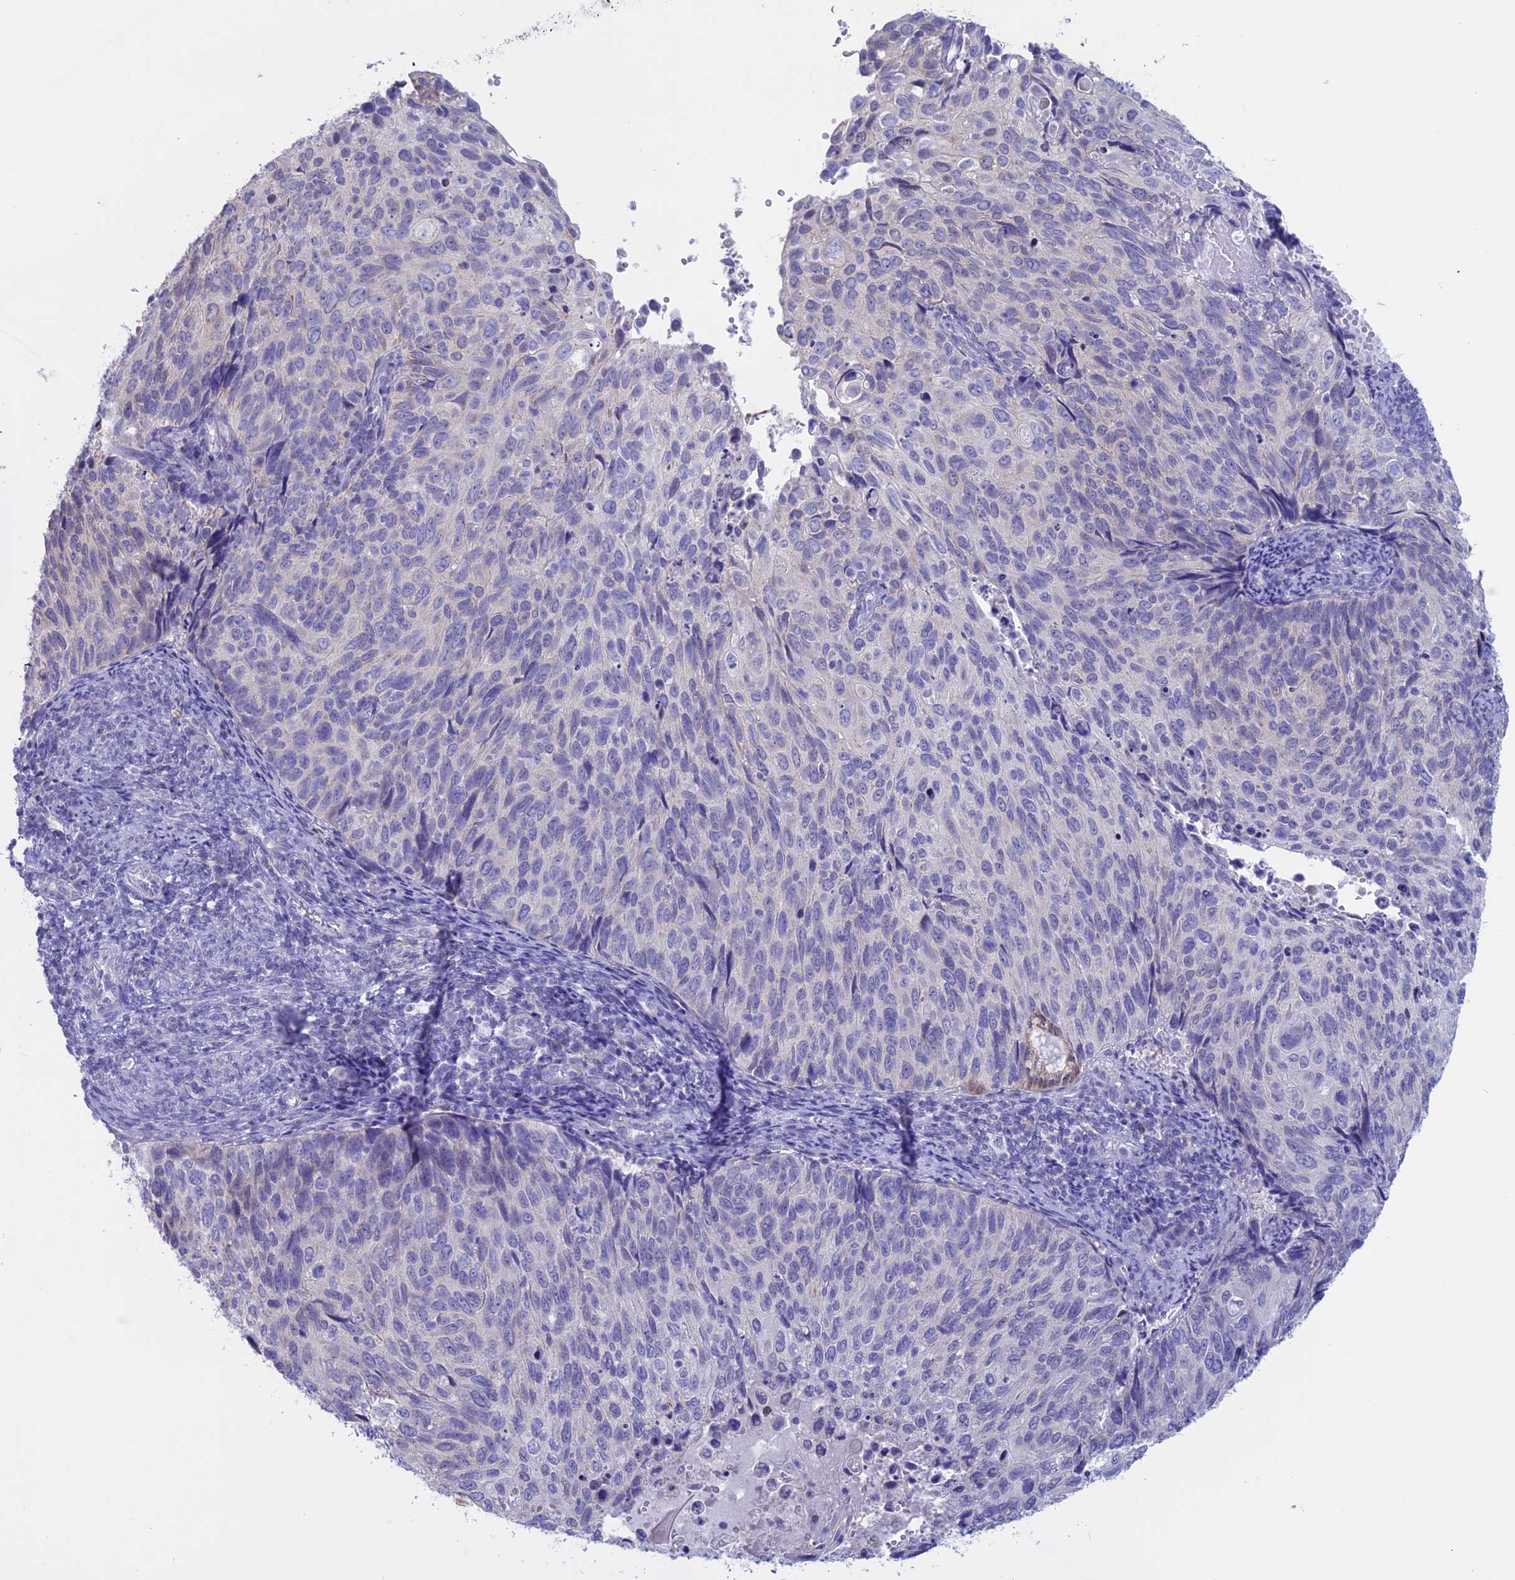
{"staining": {"intensity": "negative", "quantity": "none", "location": "none"}, "tissue": "cervical cancer", "cell_type": "Tumor cells", "image_type": "cancer", "snomed": [{"axis": "morphology", "description": "Squamous cell carcinoma, NOS"}, {"axis": "topography", "description": "Cervix"}], "caption": "High power microscopy image of an immunohistochemistry image of cervical cancer (squamous cell carcinoma), revealing no significant staining in tumor cells. The staining is performed using DAB brown chromogen with nuclei counter-stained in using hematoxylin.", "gene": "LHFPL2", "patient": {"sex": "female", "age": 70}}